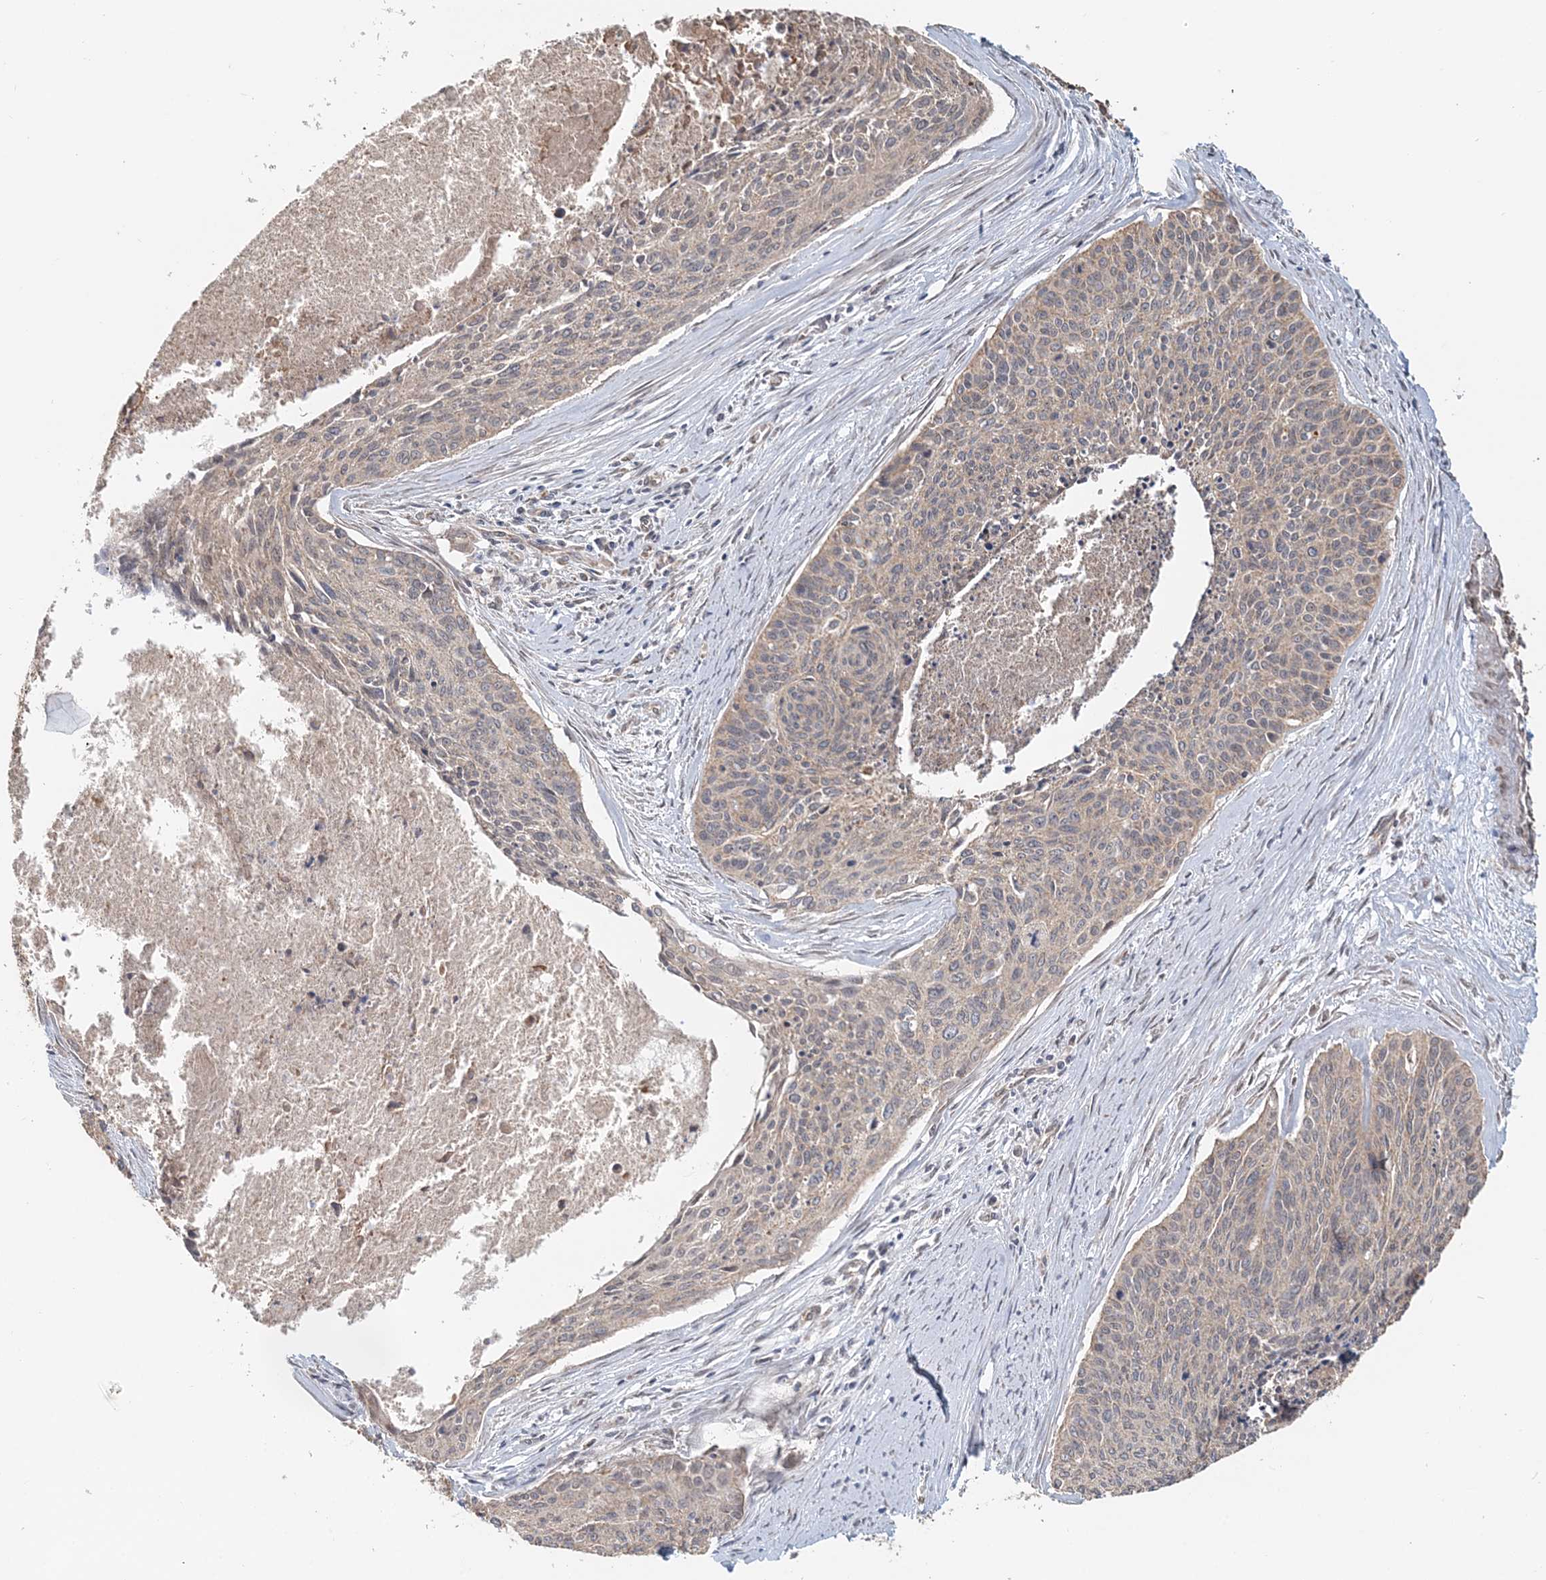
{"staining": {"intensity": "weak", "quantity": ">75%", "location": "cytoplasmic/membranous"}, "tissue": "cervical cancer", "cell_type": "Tumor cells", "image_type": "cancer", "snomed": [{"axis": "morphology", "description": "Squamous cell carcinoma, NOS"}, {"axis": "topography", "description": "Cervix"}], "caption": "A histopathology image showing weak cytoplasmic/membranous expression in approximately >75% of tumor cells in cervical cancer, as visualized by brown immunohistochemical staining.", "gene": "FBXO38", "patient": {"sex": "female", "age": 55}}